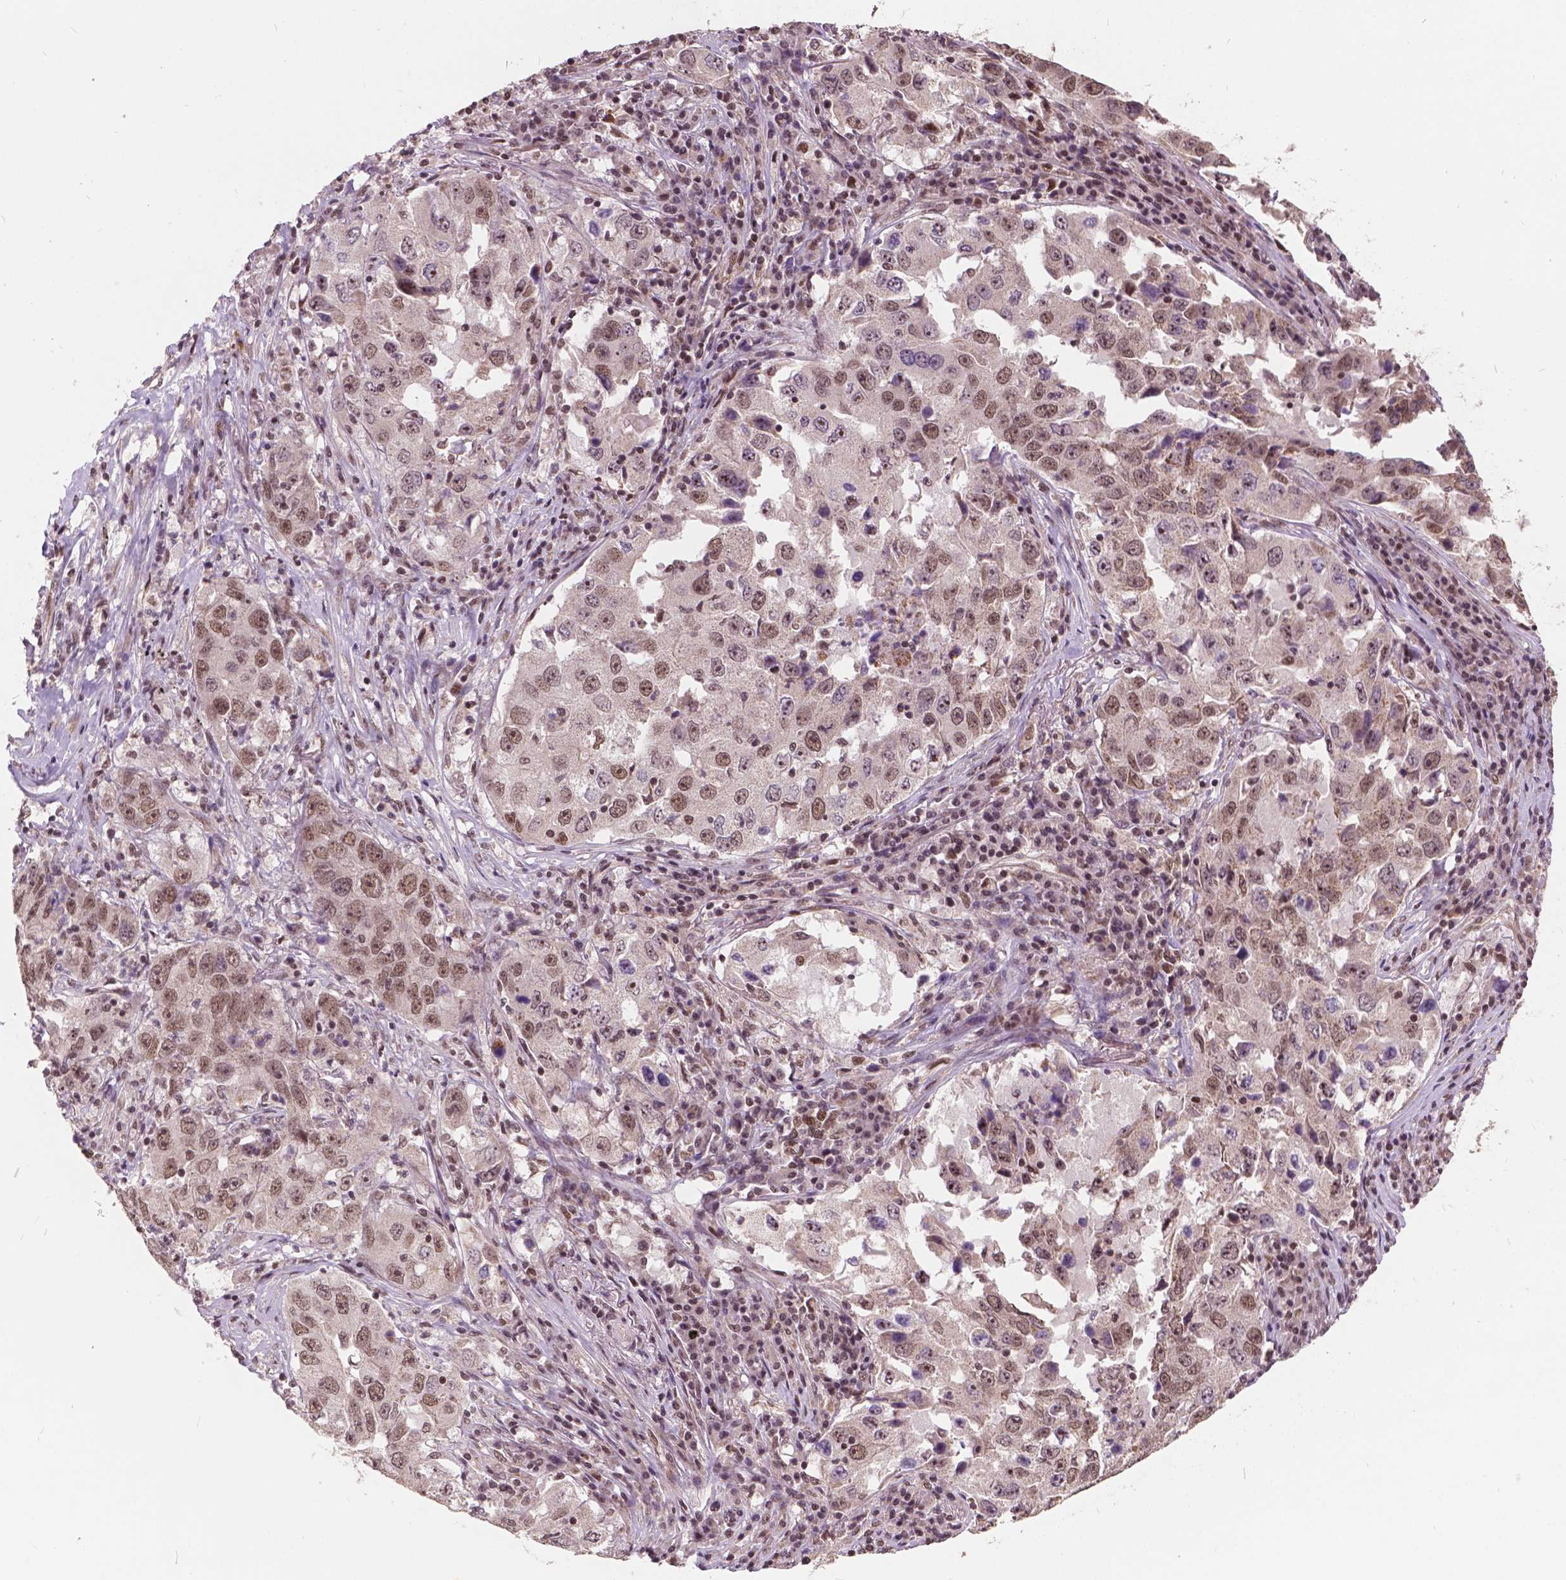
{"staining": {"intensity": "moderate", "quantity": ">75%", "location": "nuclear"}, "tissue": "lung cancer", "cell_type": "Tumor cells", "image_type": "cancer", "snomed": [{"axis": "morphology", "description": "Adenocarcinoma, NOS"}, {"axis": "topography", "description": "Lung"}], "caption": "Lung cancer stained with DAB immunohistochemistry (IHC) displays medium levels of moderate nuclear staining in approximately >75% of tumor cells.", "gene": "GPS2", "patient": {"sex": "male", "age": 73}}